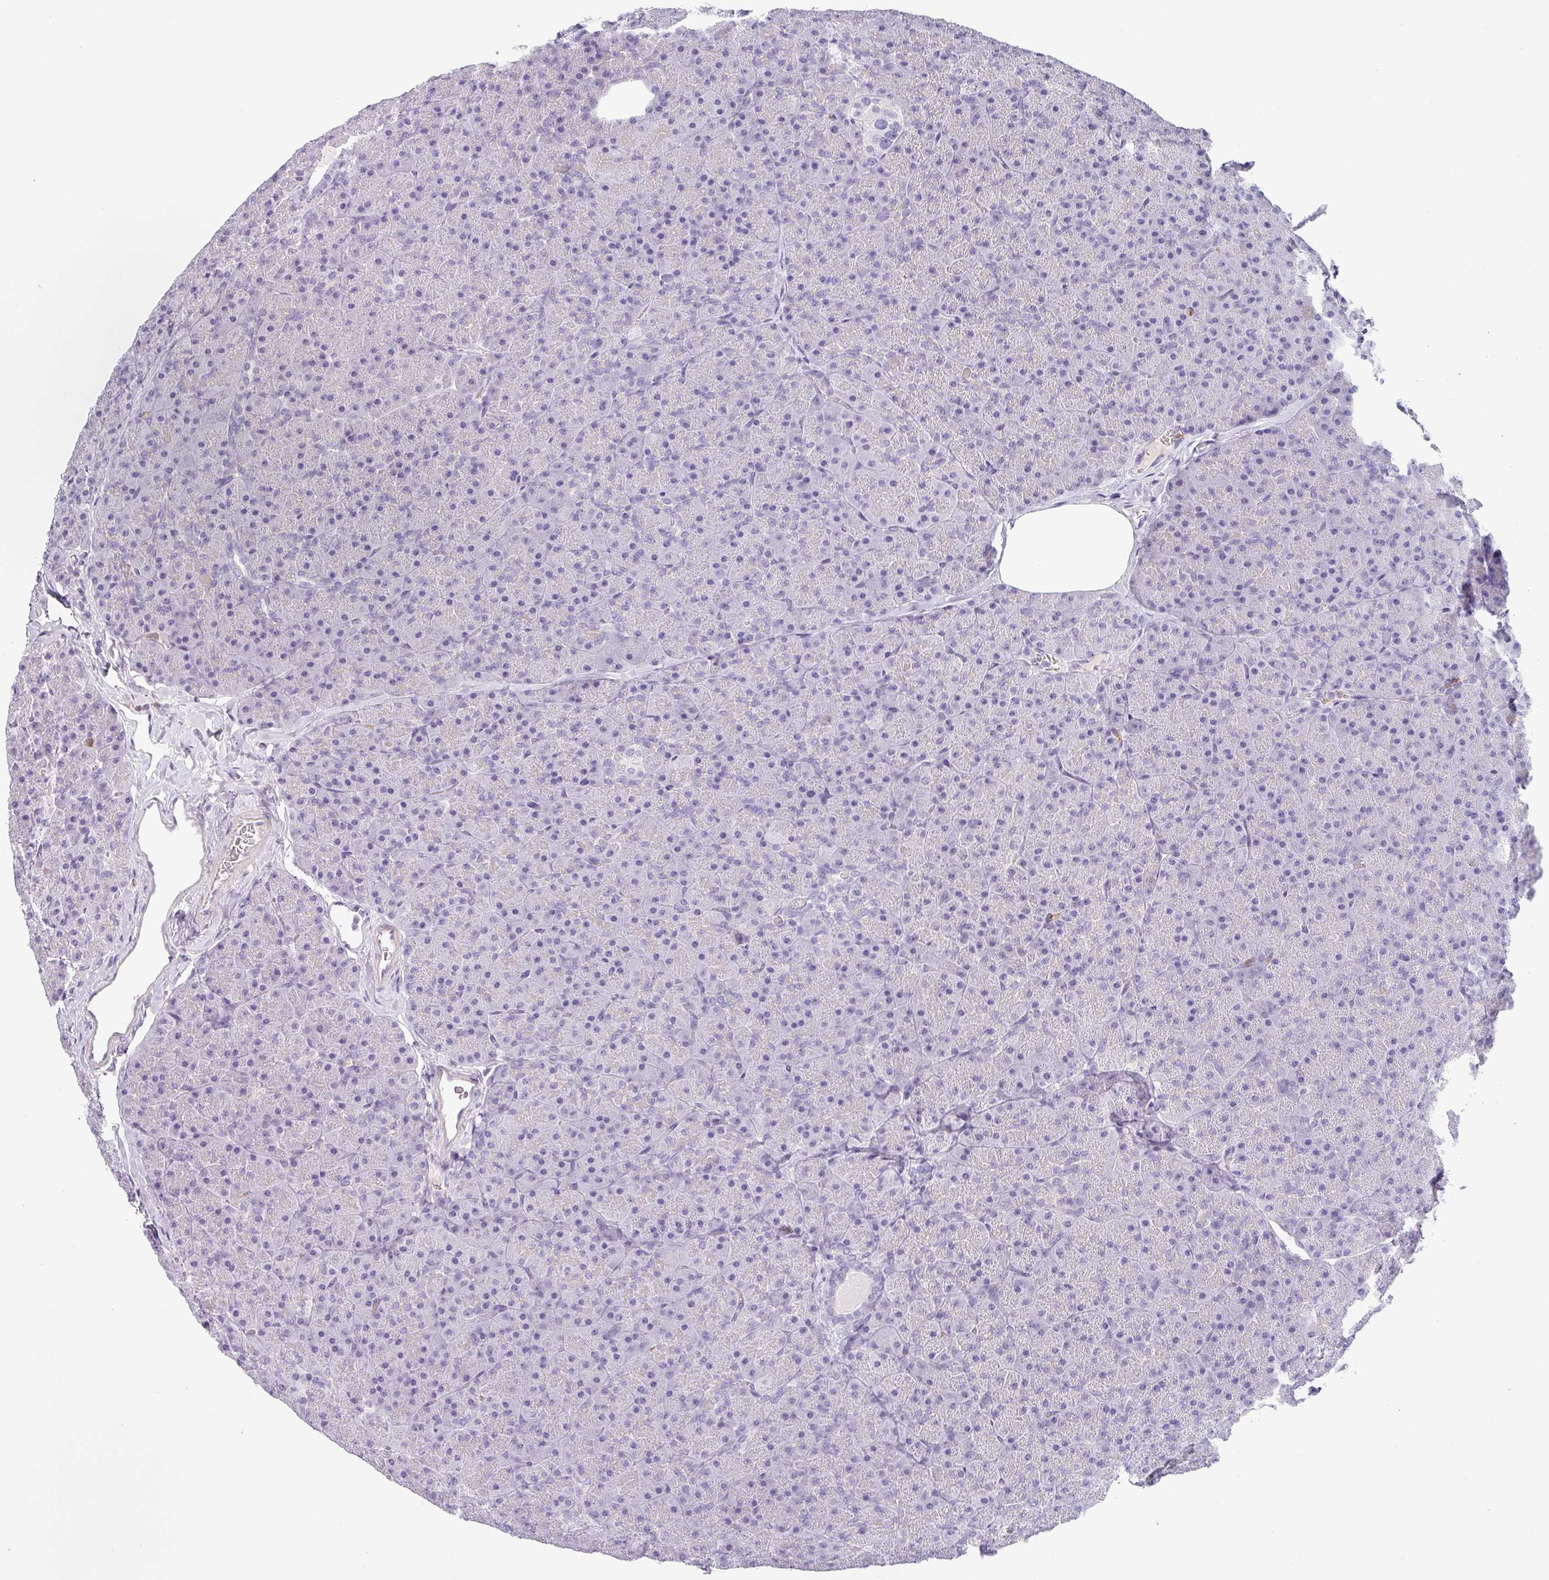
{"staining": {"intensity": "negative", "quantity": "none", "location": "none"}, "tissue": "pancreas", "cell_type": "Exocrine glandular cells", "image_type": "normal", "snomed": [{"axis": "morphology", "description": "Normal tissue, NOS"}, {"axis": "topography", "description": "Pancreas"}], "caption": "Immunohistochemistry (IHC) of benign human pancreas exhibits no staining in exocrine glandular cells.", "gene": "BTLA", "patient": {"sex": "male", "age": 36}}